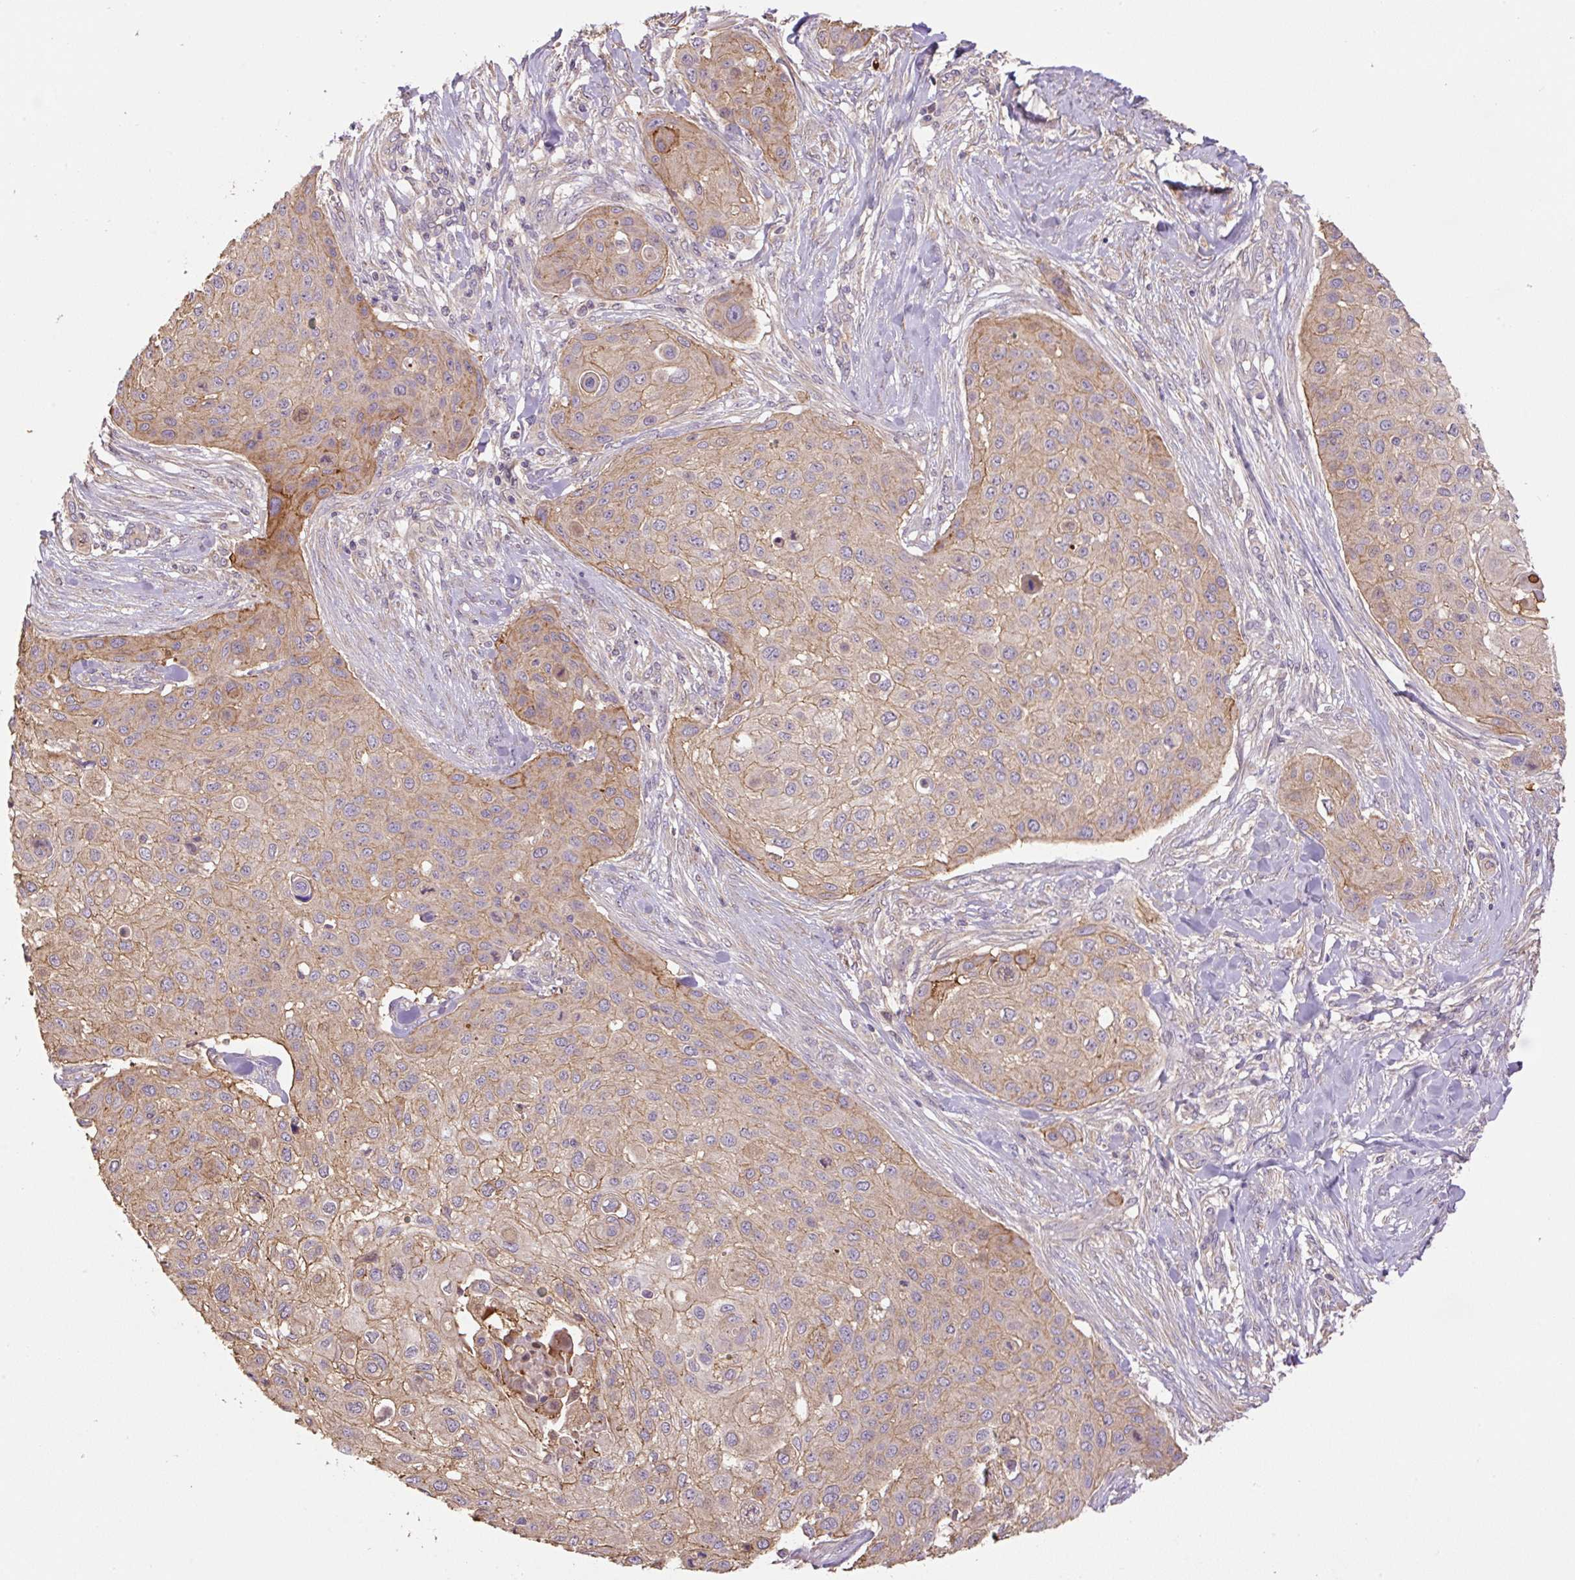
{"staining": {"intensity": "weak", "quantity": ">75%", "location": "cytoplasmic/membranous"}, "tissue": "skin cancer", "cell_type": "Tumor cells", "image_type": "cancer", "snomed": [{"axis": "morphology", "description": "Squamous cell carcinoma, NOS"}, {"axis": "topography", "description": "Skin"}], "caption": "Brown immunohistochemical staining in human squamous cell carcinoma (skin) displays weak cytoplasmic/membranous positivity in approximately >75% of tumor cells.", "gene": "COX8A", "patient": {"sex": "female", "age": 87}}